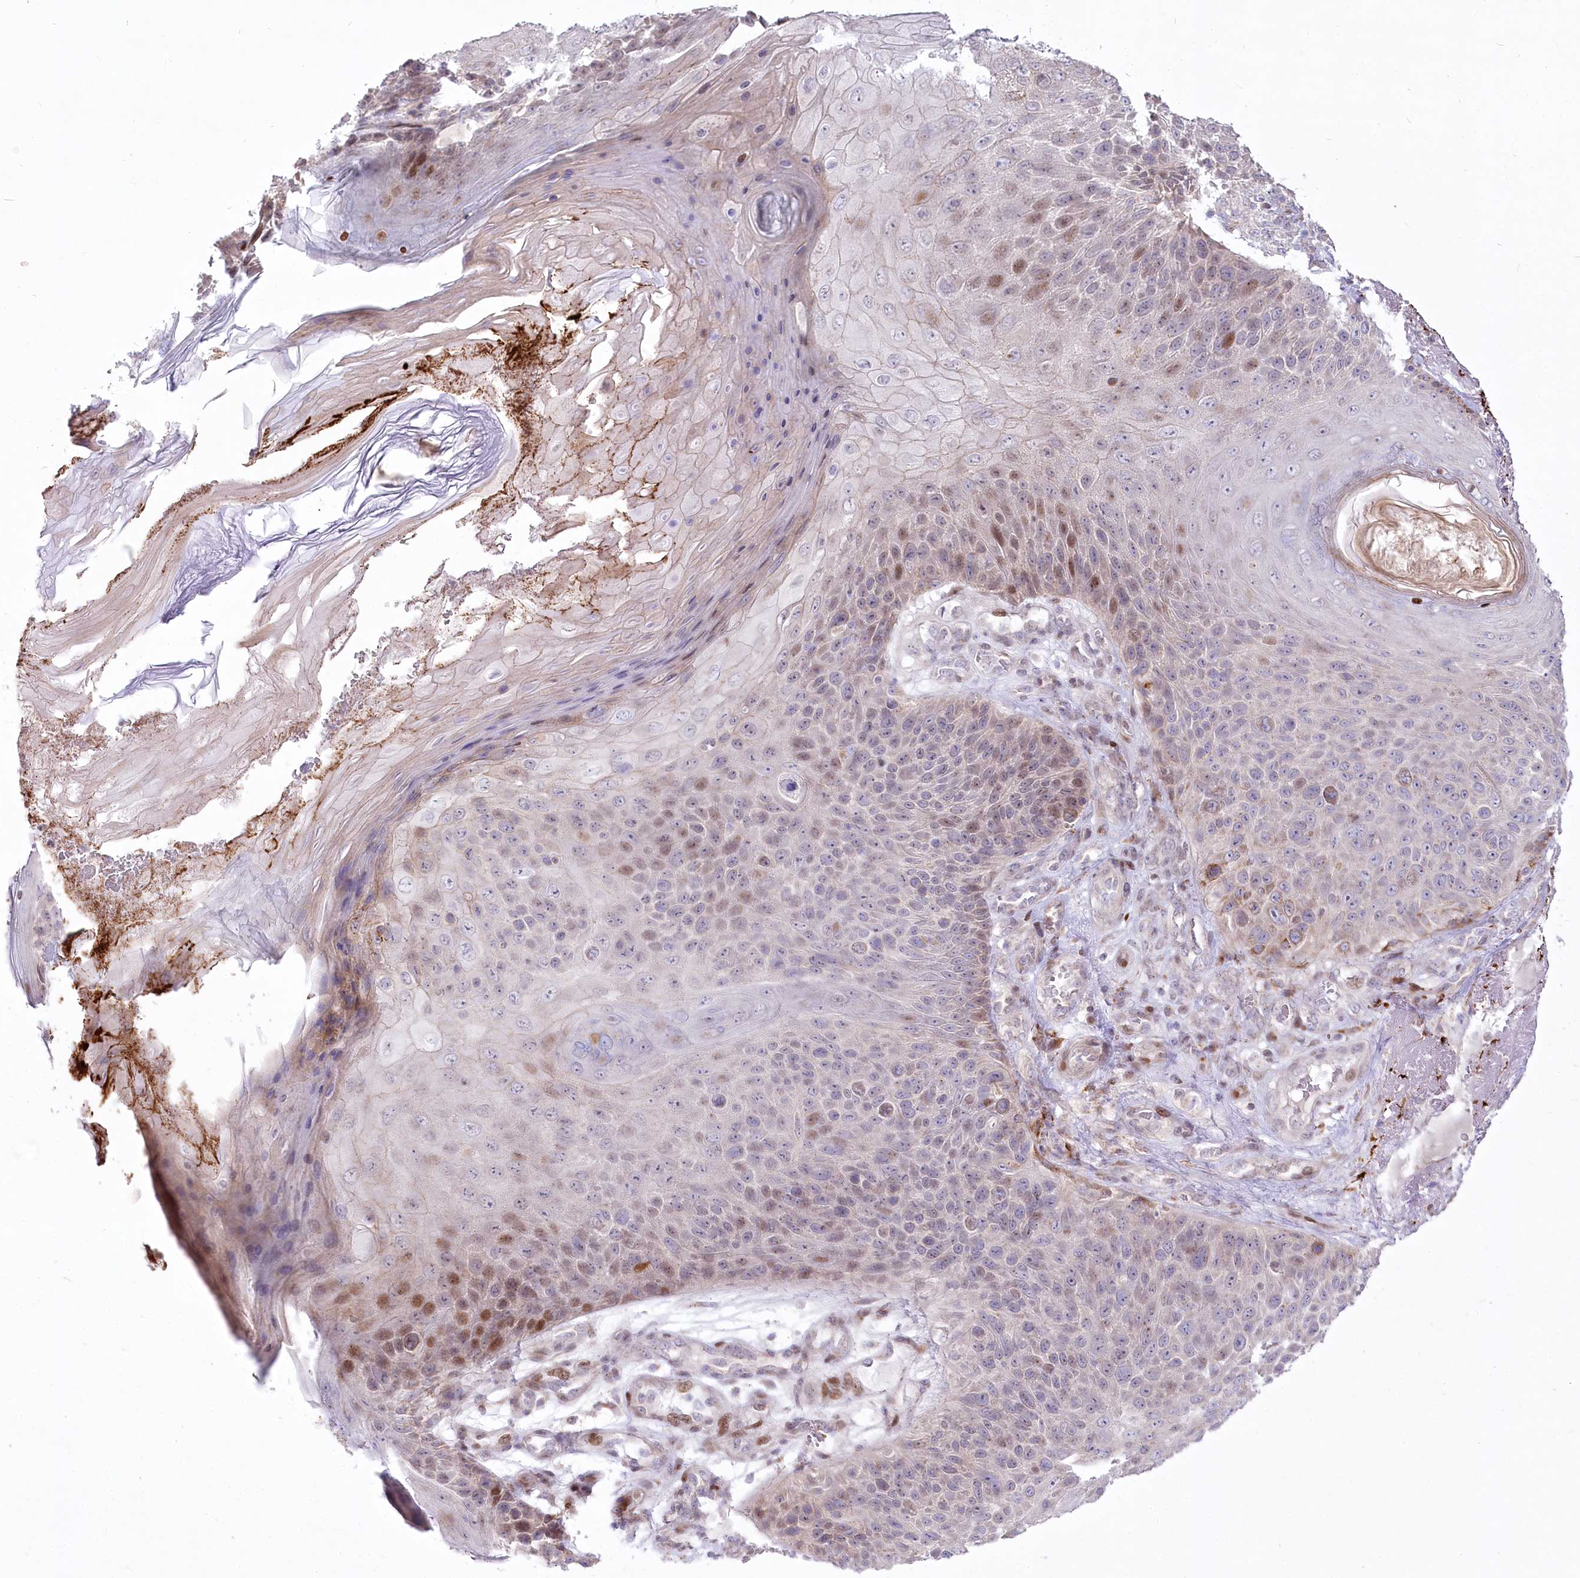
{"staining": {"intensity": "moderate", "quantity": "<25%", "location": "cytoplasmic/membranous,nuclear"}, "tissue": "skin cancer", "cell_type": "Tumor cells", "image_type": "cancer", "snomed": [{"axis": "morphology", "description": "Squamous cell carcinoma, NOS"}, {"axis": "topography", "description": "Skin"}], "caption": "IHC of human skin cancer demonstrates low levels of moderate cytoplasmic/membranous and nuclear positivity in approximately <25% of tumor cells. The staining was performed using DAB, with brown indicating positive protein expression. Nuclei are stained blue with hematoxylin.", "gene": "CEP164", "patient": {"sex": "female", "age": 88}}